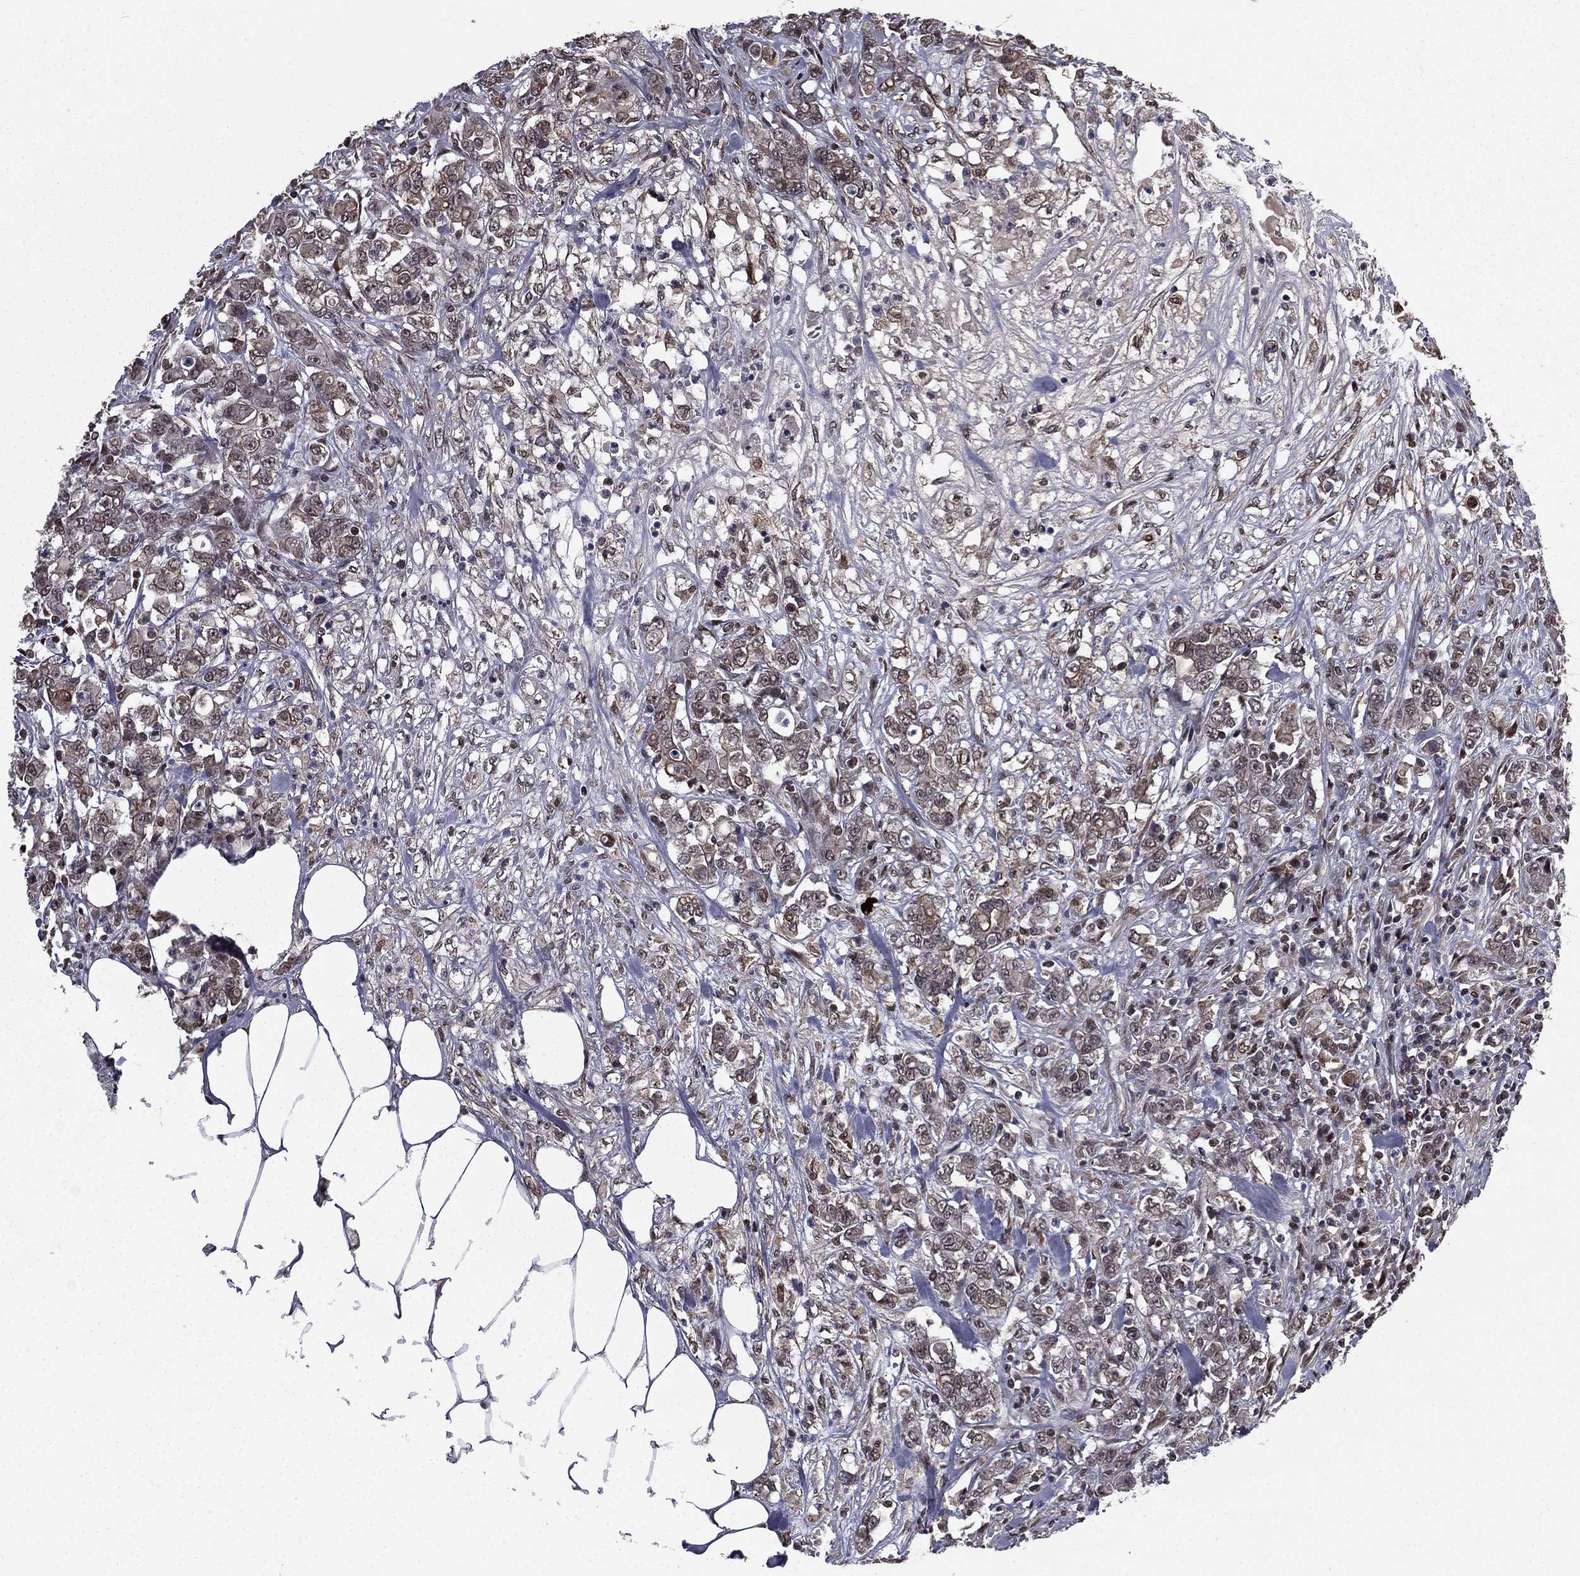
{"staining": {"intensity": "negative", "quantity": "none", "location": "none"}, "tissue": "colorectal cancer", "cell_type": "Tumor cells", "image_type": "cancer", "snomed": [{"axis": "morphology", "description": "Adenocarcinoma, NOS"}, {"axis": "topography", "description": "Colon"}], "caption": "Tumor cells show no significant protein staining in colorectal cancer. Nuclei are stained in blue.", "gene": "RARB", "patient": {"sex": "female", "age": 48}}